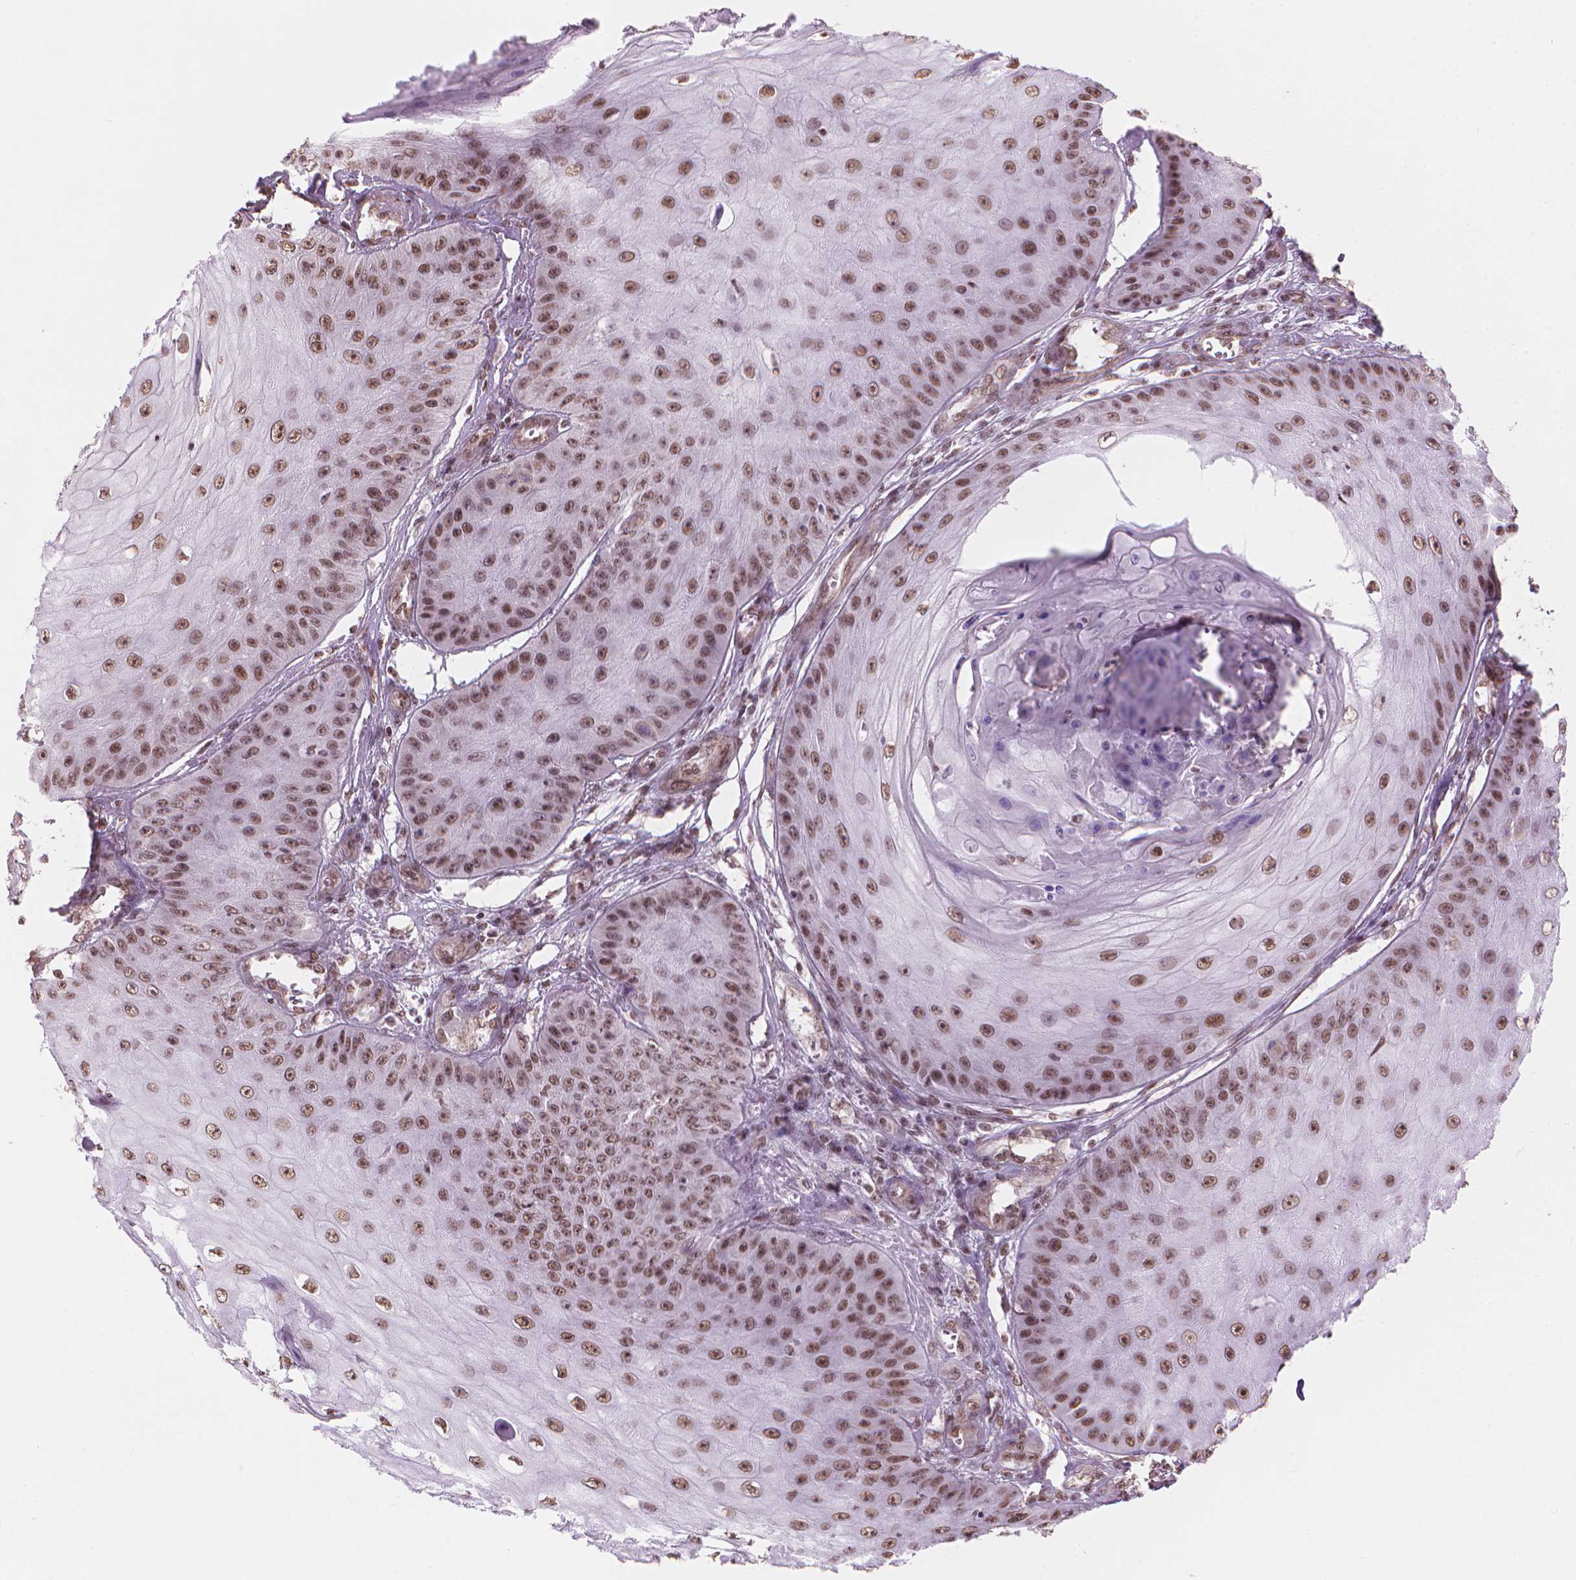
{"staining": {"intensity": "moderate", "quantity": ">75%", "location": "nuclear"}, "tissue": "skin cancer", "cell_type": "Tumor cells", "image_type": "cancer", "snomed": [{"axis": "morphology", "description": "Squamous cell carcinoma, NOS"}, {"axis": "topography", "description": "Skin"}], "caption": "A brown stain highlights moderate nuclear expression of a protein in human squamous cell carcinoma (skin) tumor cells.", "gene": "HOXD4", "patient": {"sex": "male", "age": 70}}